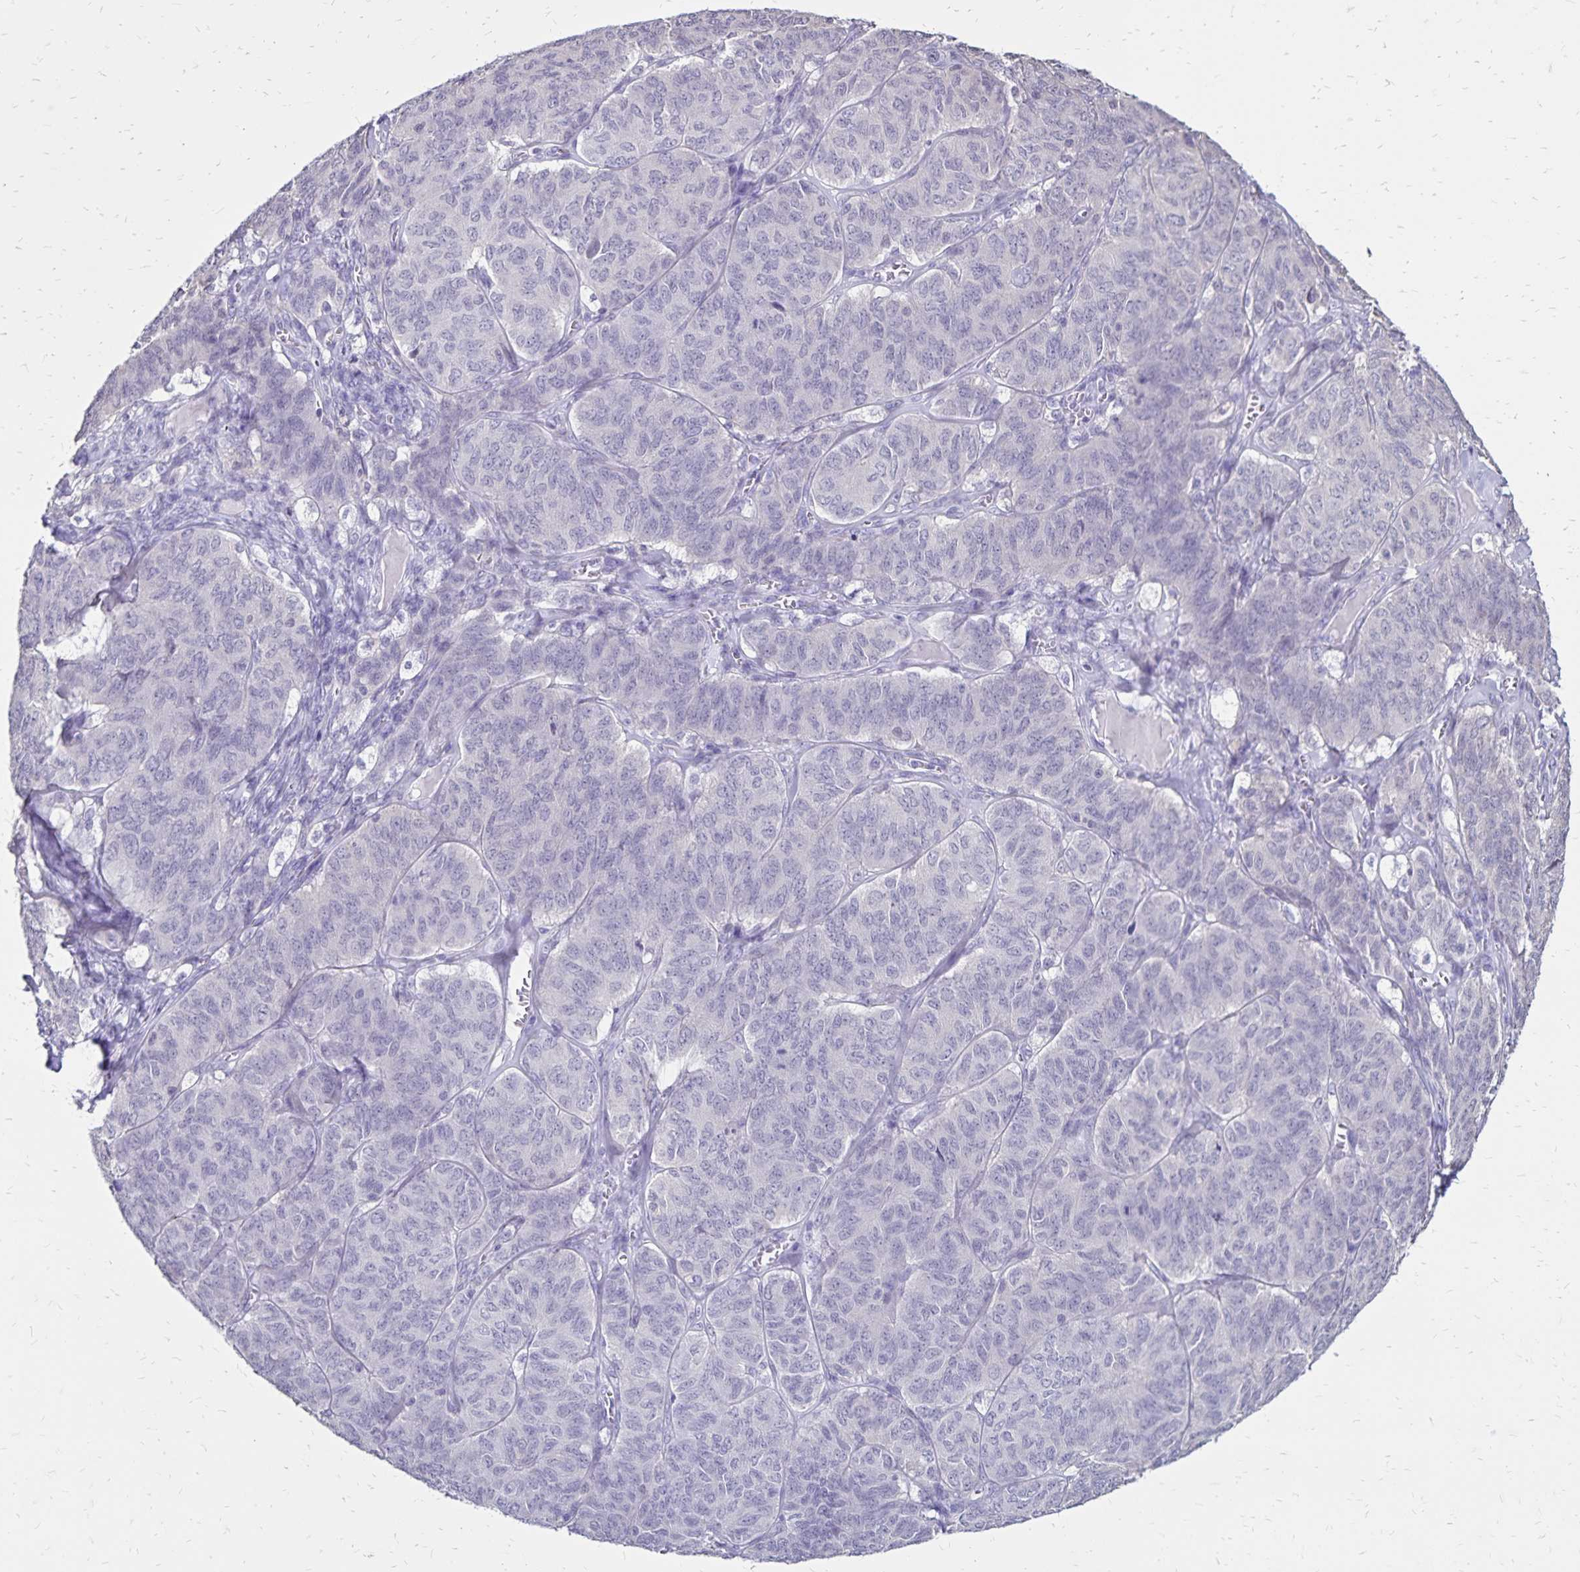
{"staining": {"intensity": "negative", "quantity": "none", "location": "none"}, "tissue": "ovarian cancer", "cell_type": "Tumor cells", "image_type": "cancer", "snomed": [{"axis": "morphology", "description": "Carcinoma, endometroid"}, {"axis": "topography", "description": "Ovary"}], "caption": "Tumor cells show no significant staining in ovarian cancer.", "gene": "SH3GL3", "patient": {"sex": "female", "age": 80}}